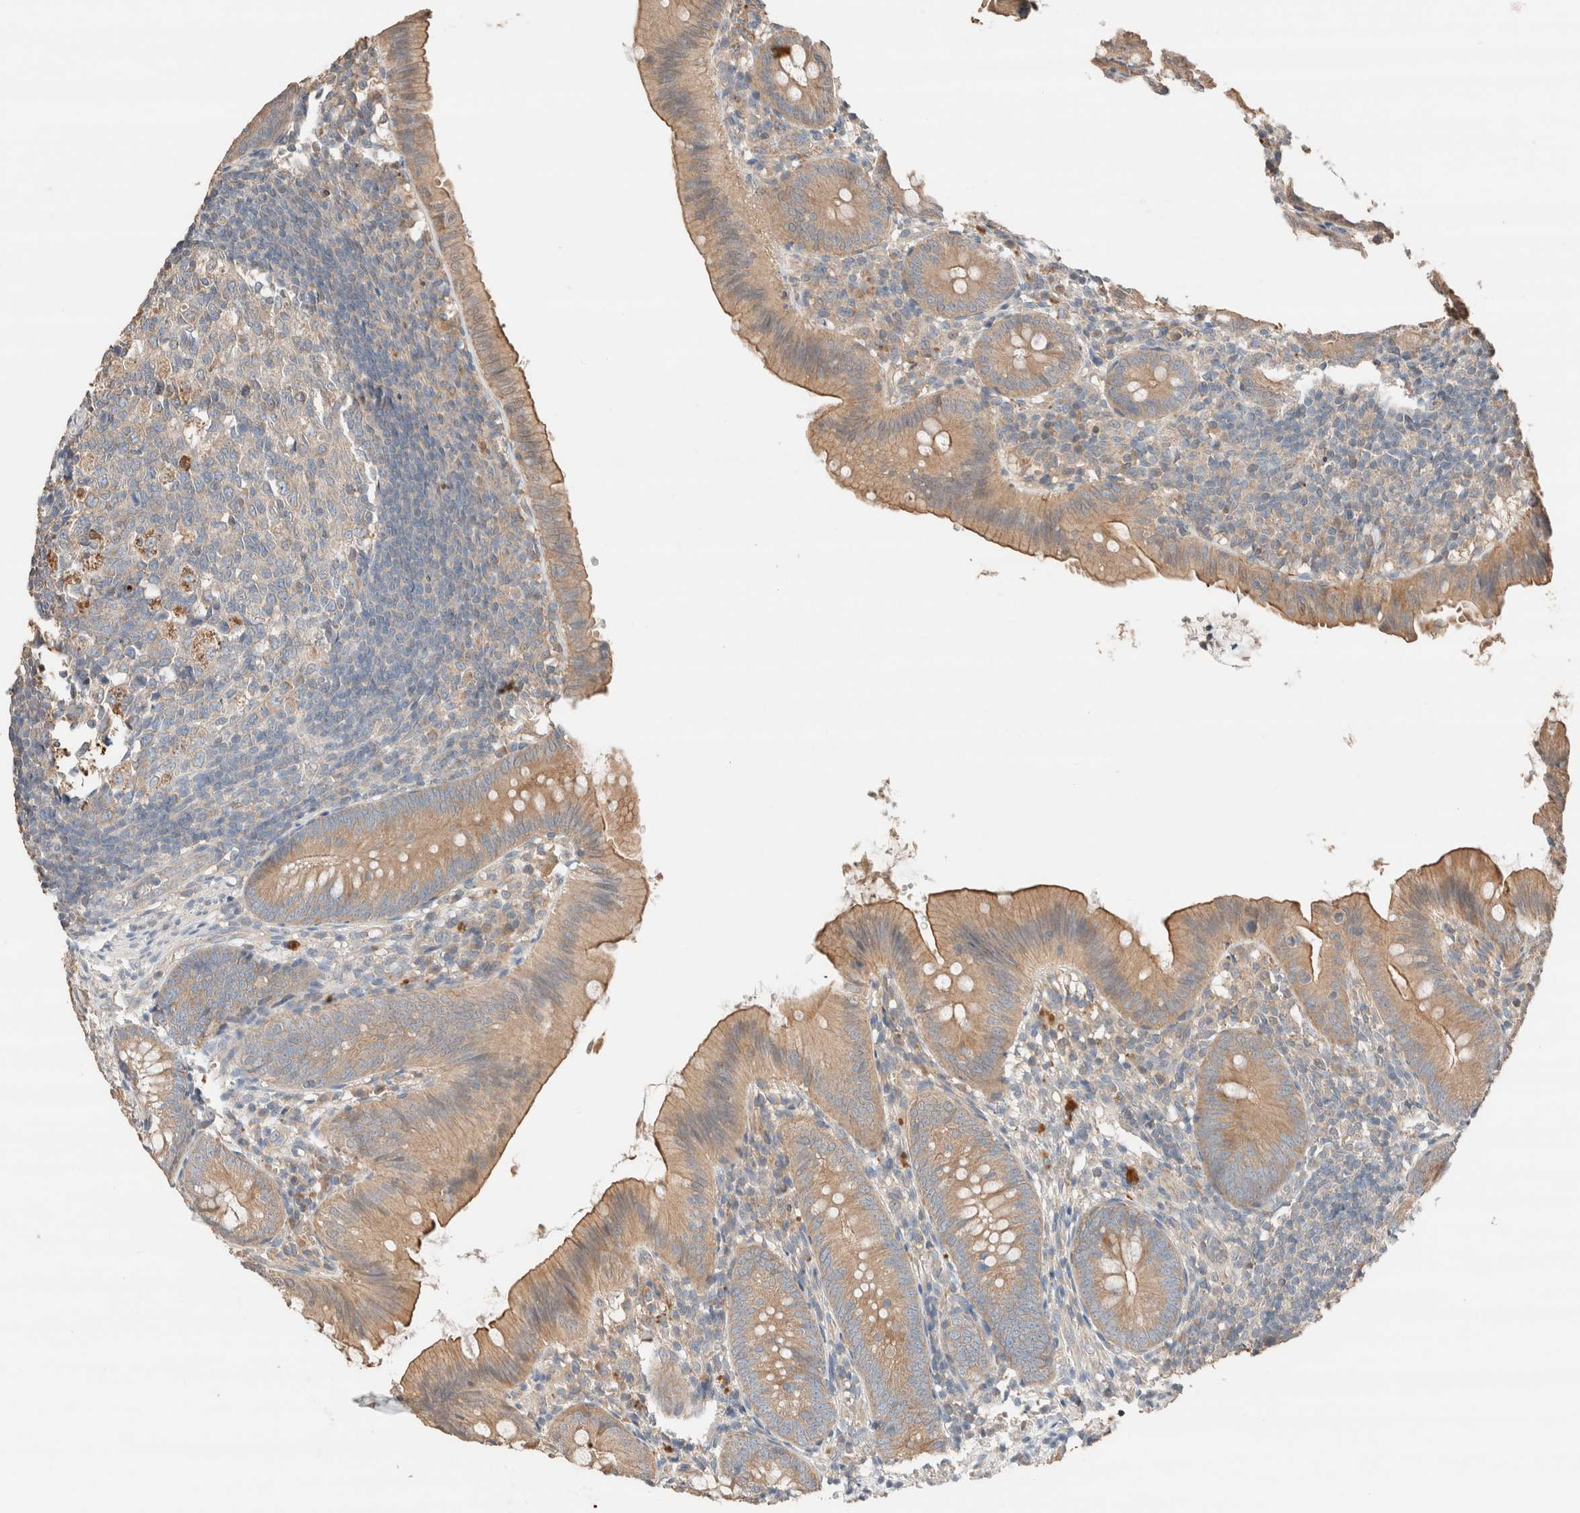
{"staining": {"intensity": "moderate", "quantity": ">75%", "location": "cytoplasmic/membranous"}, "tissue": "appendix", "cell_type": "Glandular cells", "image_type": "normal", "snomed": [{"axis": "morphology", "description": "Normal tissue, NOS"}, {"axis": "topography", "description": "Appendix"}], "caption": "Glandular cells exhibit moderate cytoplasmic/membranous expression in about >75% of cells in unremarkable appendix.", "gene": "TUBD1", "patient": {"sex": "male", "age": 1}}